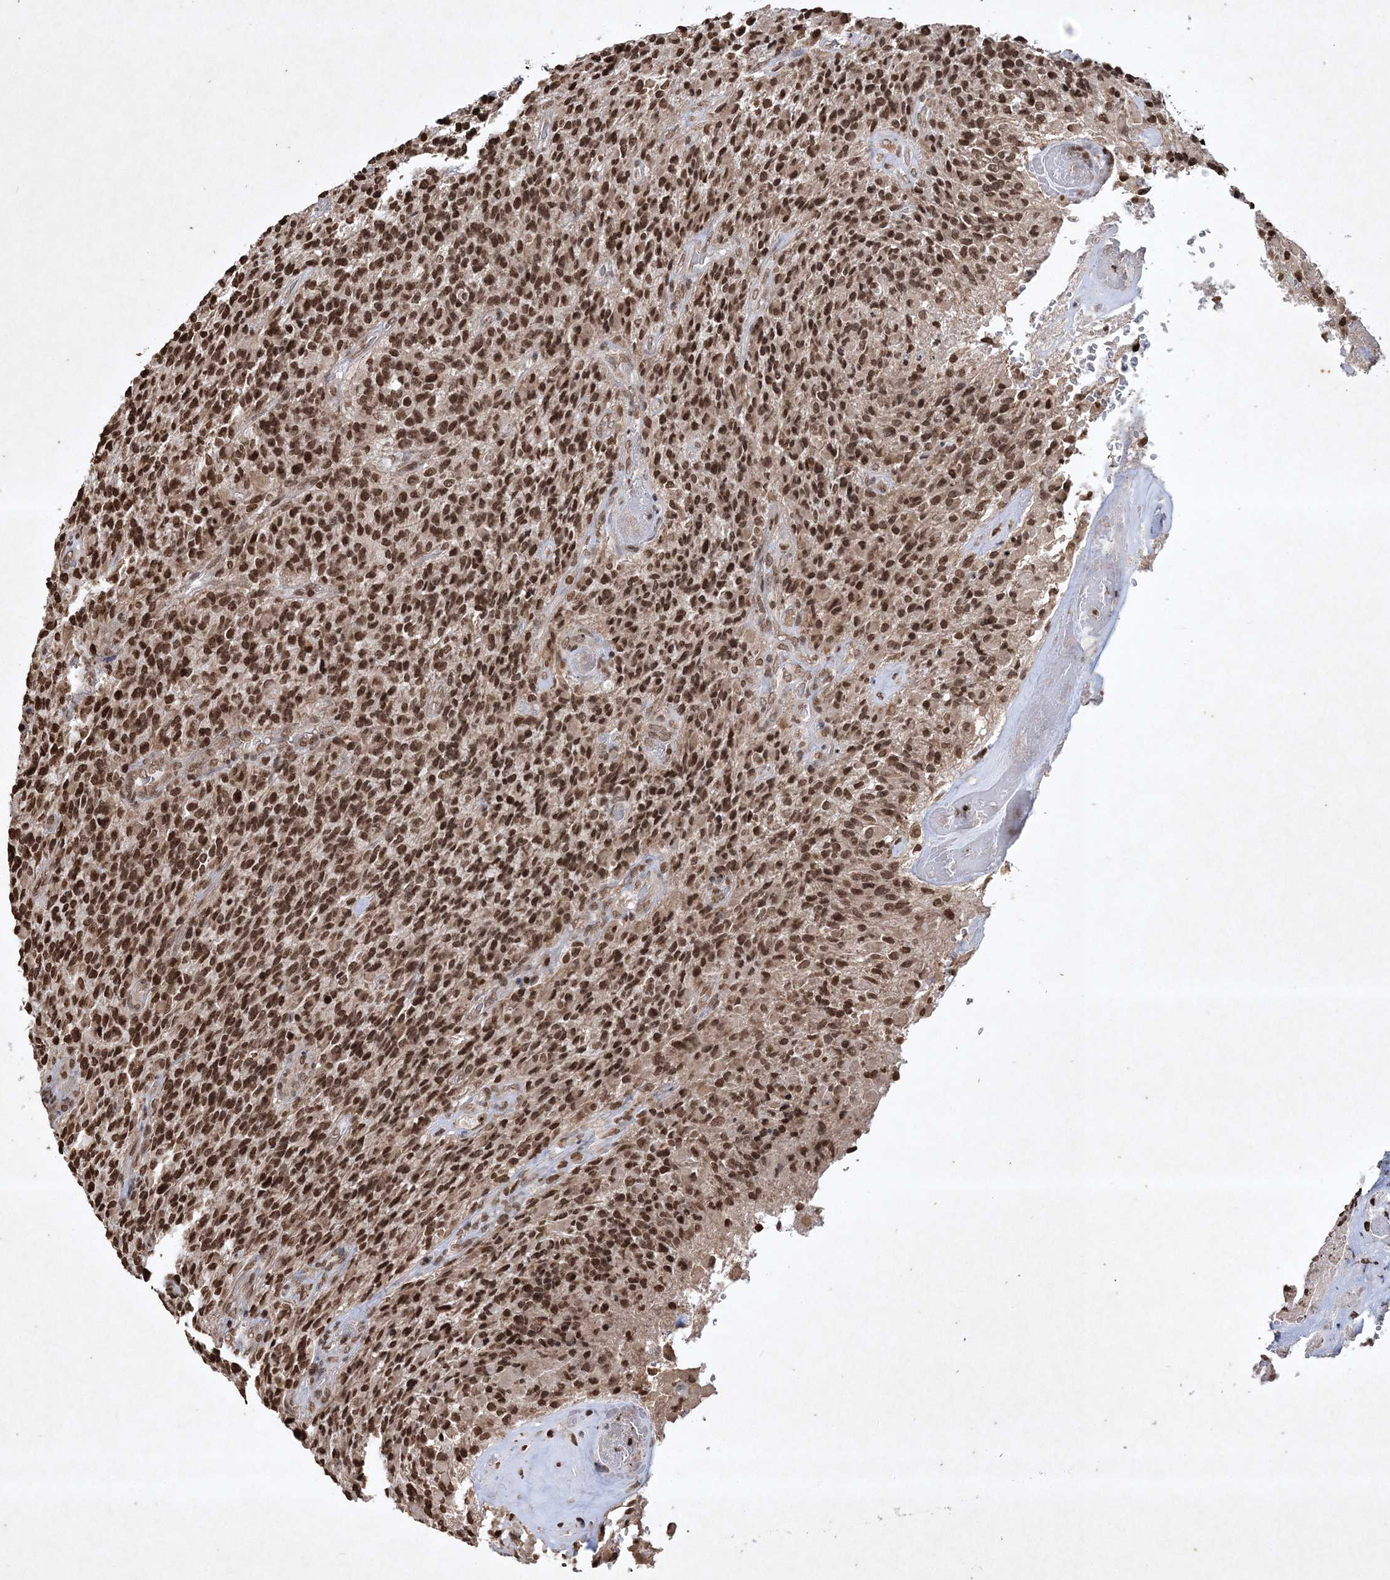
{"staining": {"intensity": "strong", "quantity": ">75%", "location": "nuclear"}, "tissue": "glioma", "cell_type": "Tumor cells", "image_type": "cancer", "snomed": [{"axis": "morphology", "description": "Glioma, malignant, High grade"}, {"axis": "topography", "description": "Brain"}], "caption": "A high-resolution image shows immunohistochemistry staining of high-grade glioma (malignant), which exhibits strong nuclear staining in approximately >75% of tumor cells.", "gene": "NEDD9", "patient": {"sex": "male", "age": 71}}